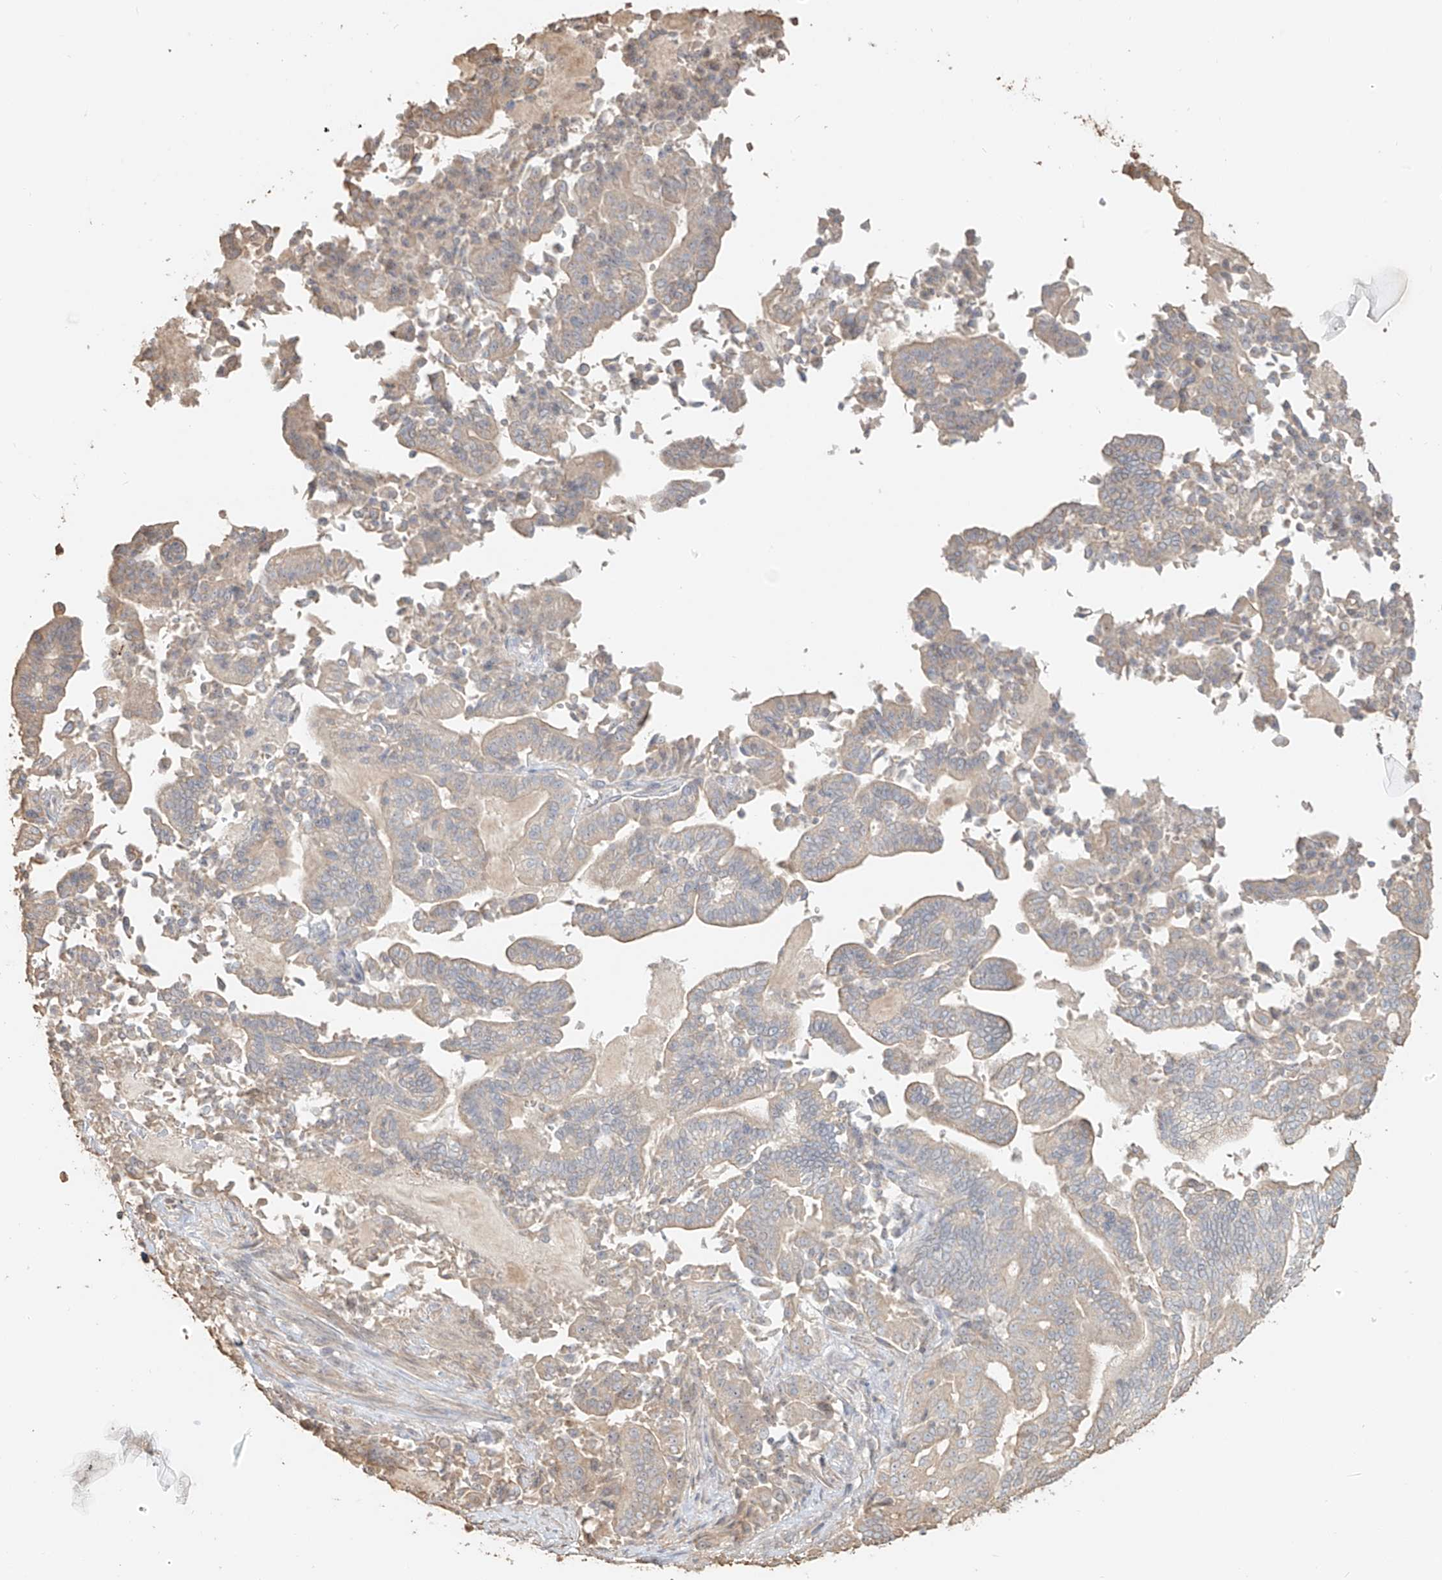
{"staining": {"intensity": "negative", "quantity": "none", "location": "none"}, "tissue": "pancreatic cancer", "cell_type": "Tumor cells", "image_type": "cancer", "snomed": [{"axis": "morphology", "description": "Normal tissue, NOS"}, {"axis": "morphology", "description": "Adenocarcinoma, NOS"}, {"axis": "topography", "description": "Pancreas"}], "caption": "Tumor cells show no significant protein positivity in adenocarcinoma (pancreatic).", "gene": "NPHS1", "patient": {"sex": "male", "age": 63}}